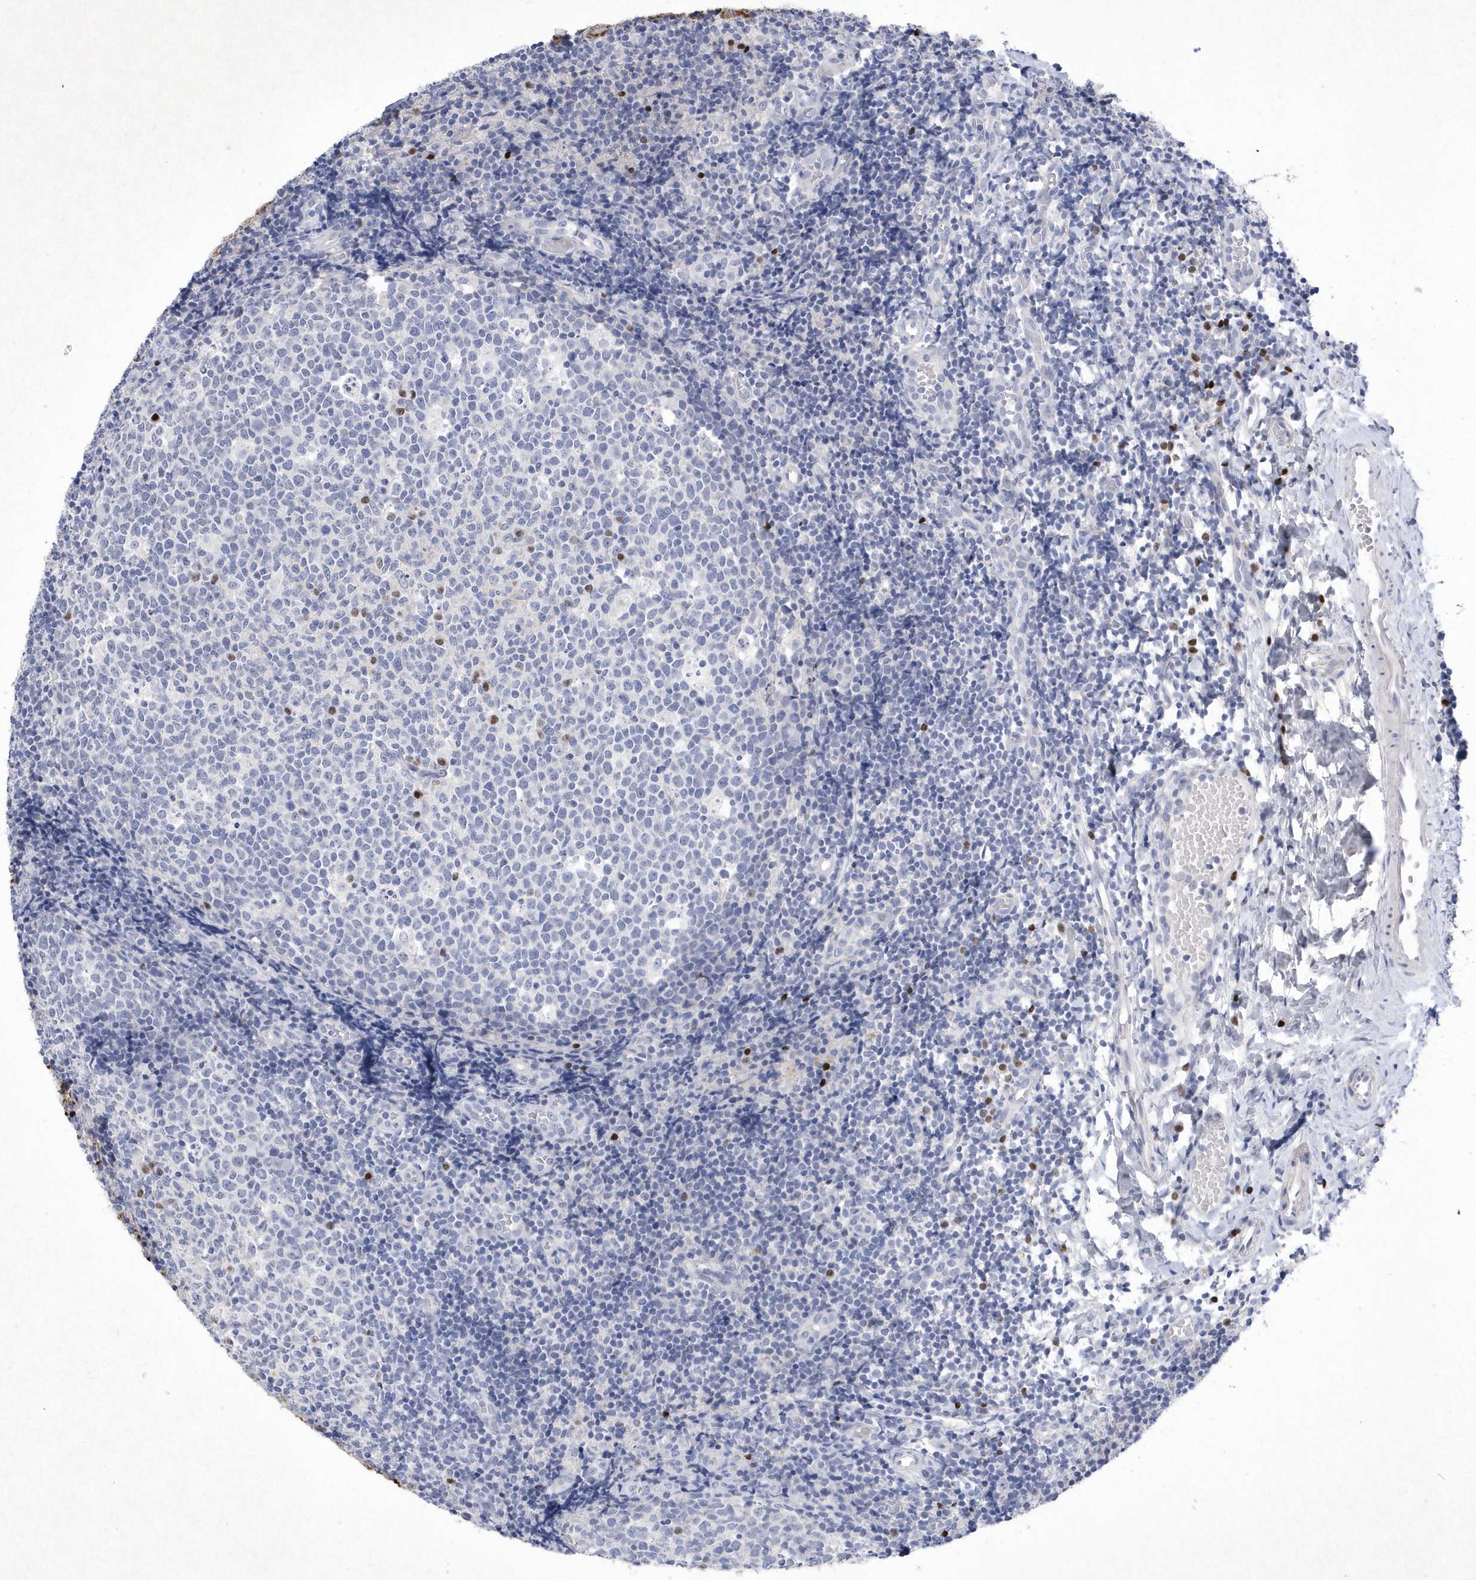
{"staining": {"intensity": "weak", "quantity": "<25%", "location": "nuclear"}, "tissue": "tonsil", "cell_type": "Germinal center cells", "image_type": "normal", "snomed": [{"axis": "morphology", "description": "Normal tissue, NOS"}, {"axis": "topography", "description": "Tonsil"}], "caption": "High power microscopy micrograph of an immunohistochemistry (IHC) photomicrograph of benign tonsil, revealing no significant expression in germinal center cells. The staining was performed using DAB (3,3'-diaminobenzidine) to visualize the protein expression in brown, while the nuclei were stained in blue with hematoxylin (Magnification: 20x).", "gene": "BHLHA15", "patient": {"sex": "female", "age": 19}}